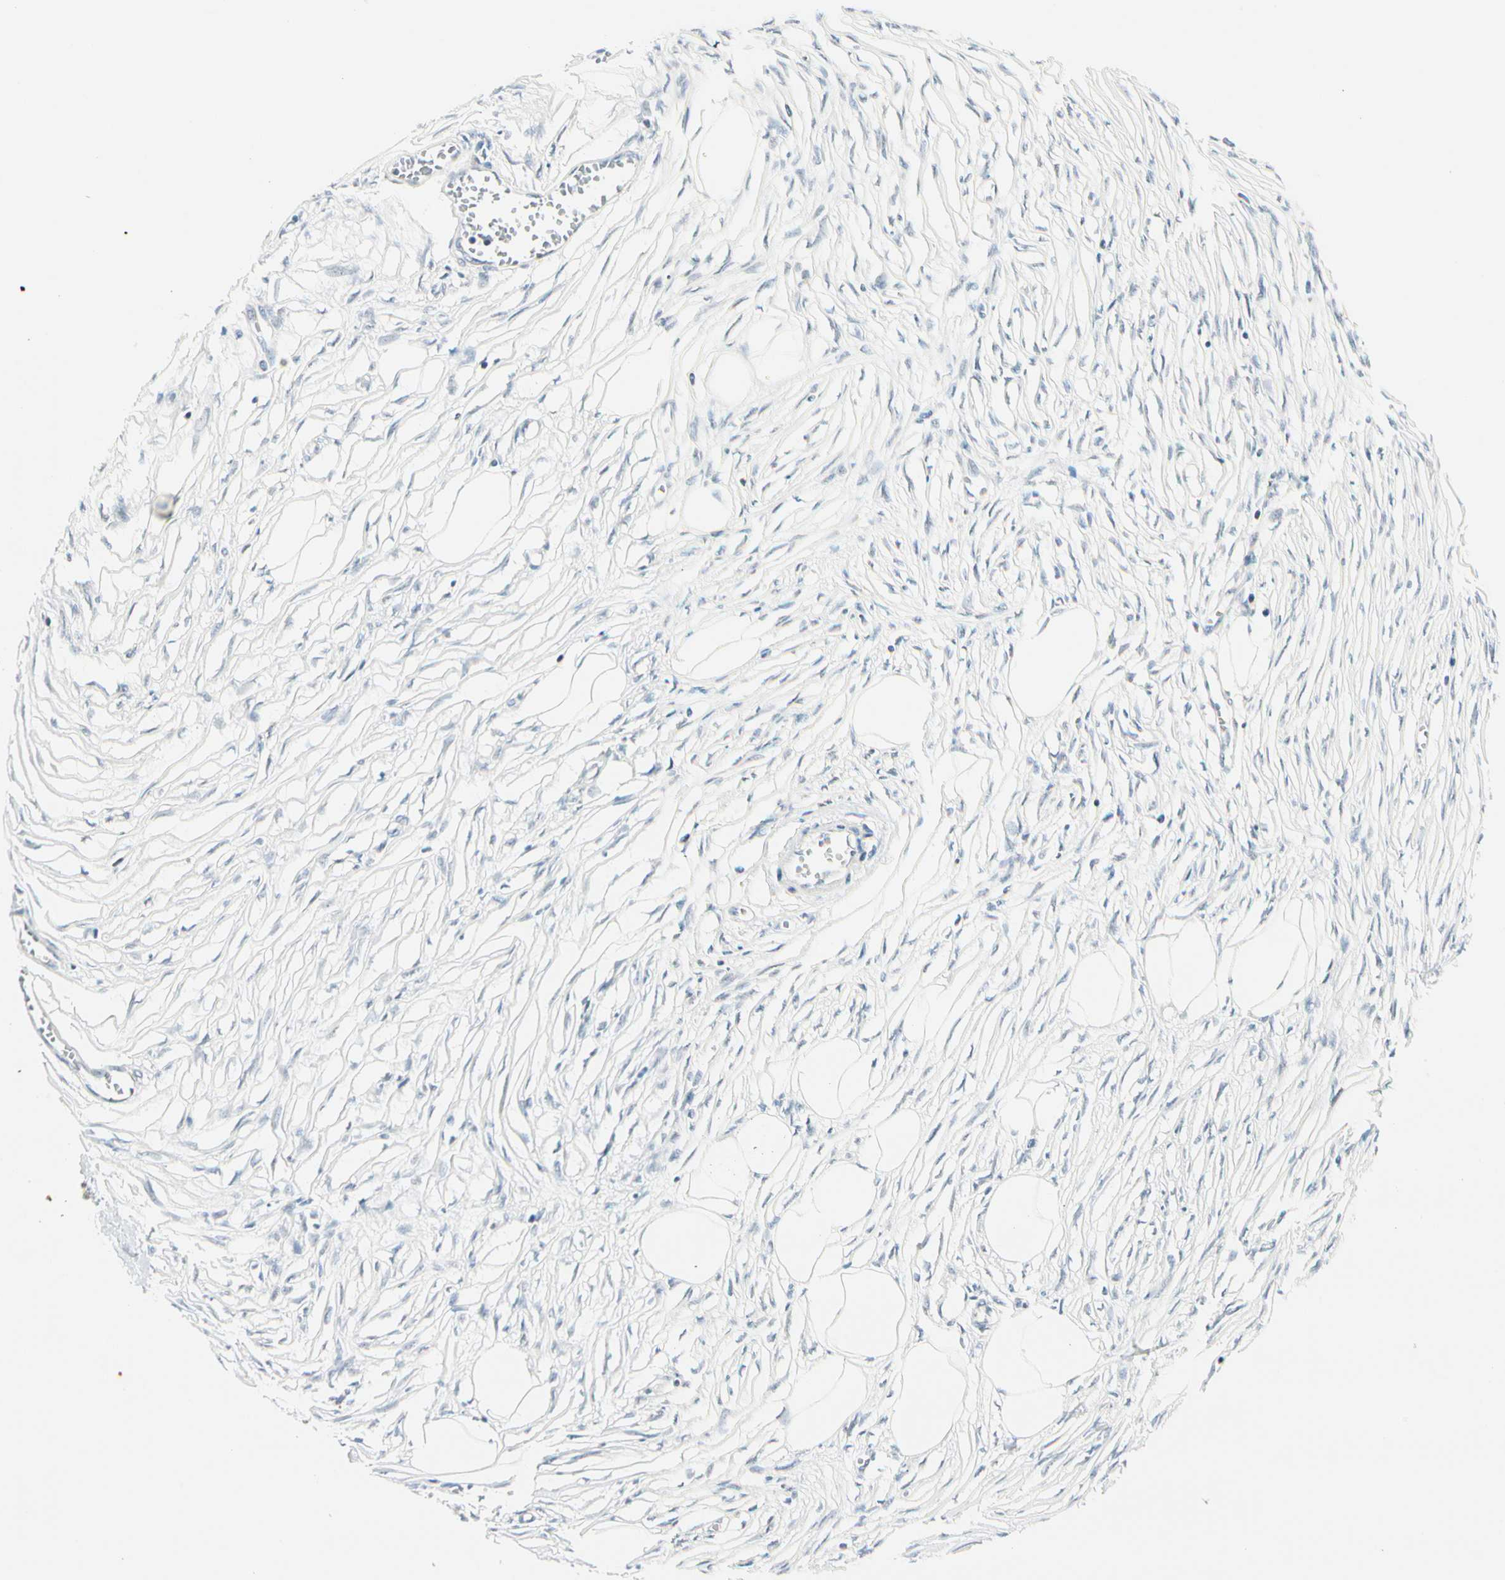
{"staining": {"intensity": "negative", "quantity": "none", "location": "none"}, "tissue": "adipose tissue", "cell_type": "Adipocytes", "image_type": "normal", "snomed": [{"axis": "morphology", "description": "Normal tissue, NOS"}, {"axis": "morphology", "description": "Sarcoma, NOS"}, {"axis": "topography", "description": "Skin"}, {"axis": "topography", "description": "Soft tissue"}], "caption": "A high-resolution photomicrograph shows immunohistochemistry (IHC) staining of benign adipose tissue, which displays no significant positivity in adipocytes.", "gene": "ZSCAN1", "patient": {"sex": "female", "age": 51}}